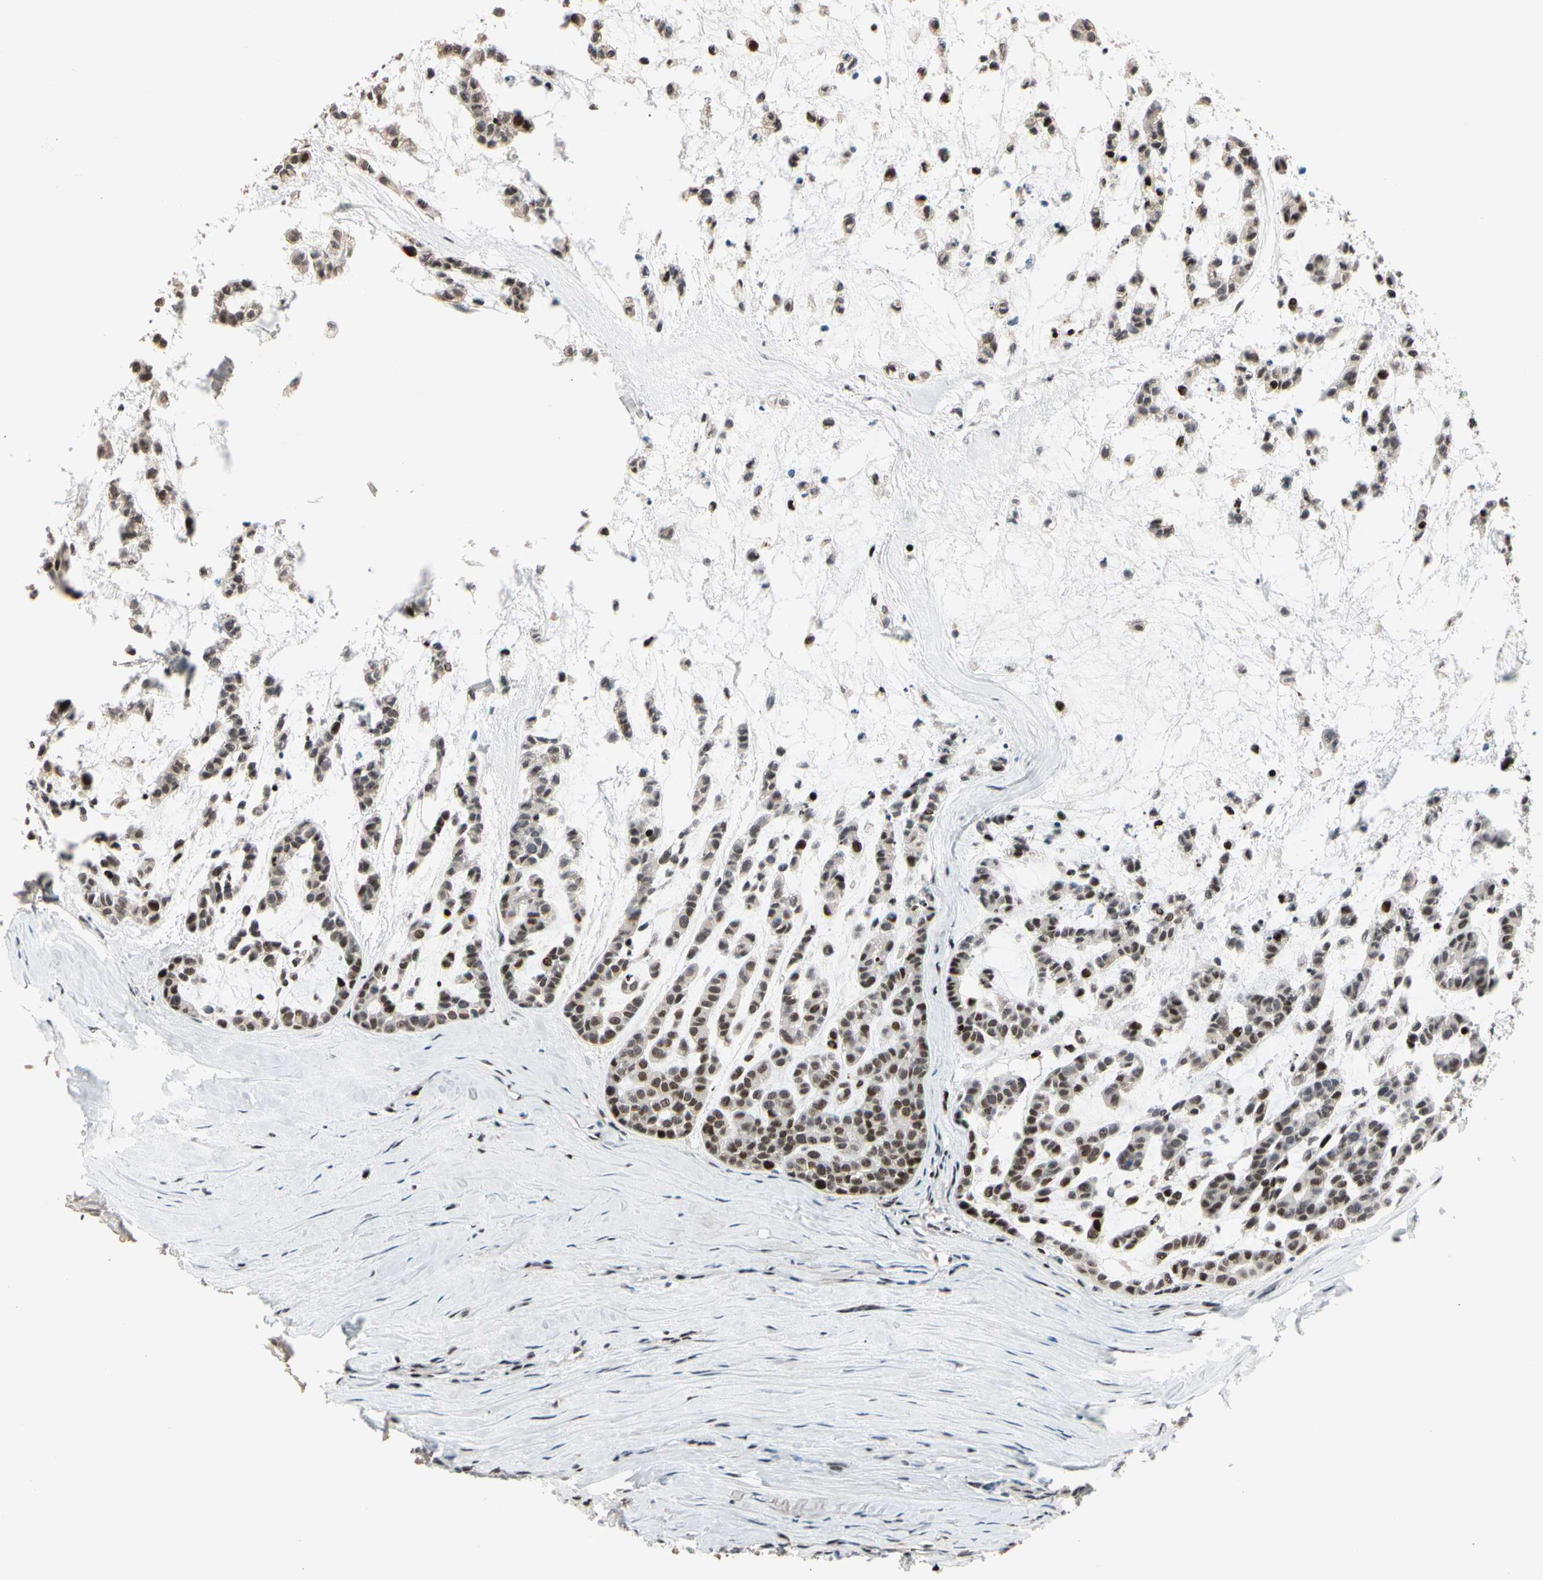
{"staining": {"intensity": "moderate", "quantity": "25%-75%", "location": "nuclear"}, "tissue": "head and neck cancer", "cell_type": "Tumor cells", "image_type": "cancer", "snomed": [{"axis": "morphology", "description": "Adenocarcinoma, NOS"}, {"axis": "morphology", "description": "Adenoma, NOS"}, {"axis": "topography", "description": "Head-Neck"}], "caption": "Immunohistochemistry (IHC) image of neoplastic tissue: human adenocarcinoma (head and neck) stained using immunohistochemistry (IHC) shows medium levels of moderate protein expression localized specifically in the nuclear of tumor cells, appearing as a nuclear brown color.", "gene": "FOXO3", "patient": {"sex": "female", "age": 55}}